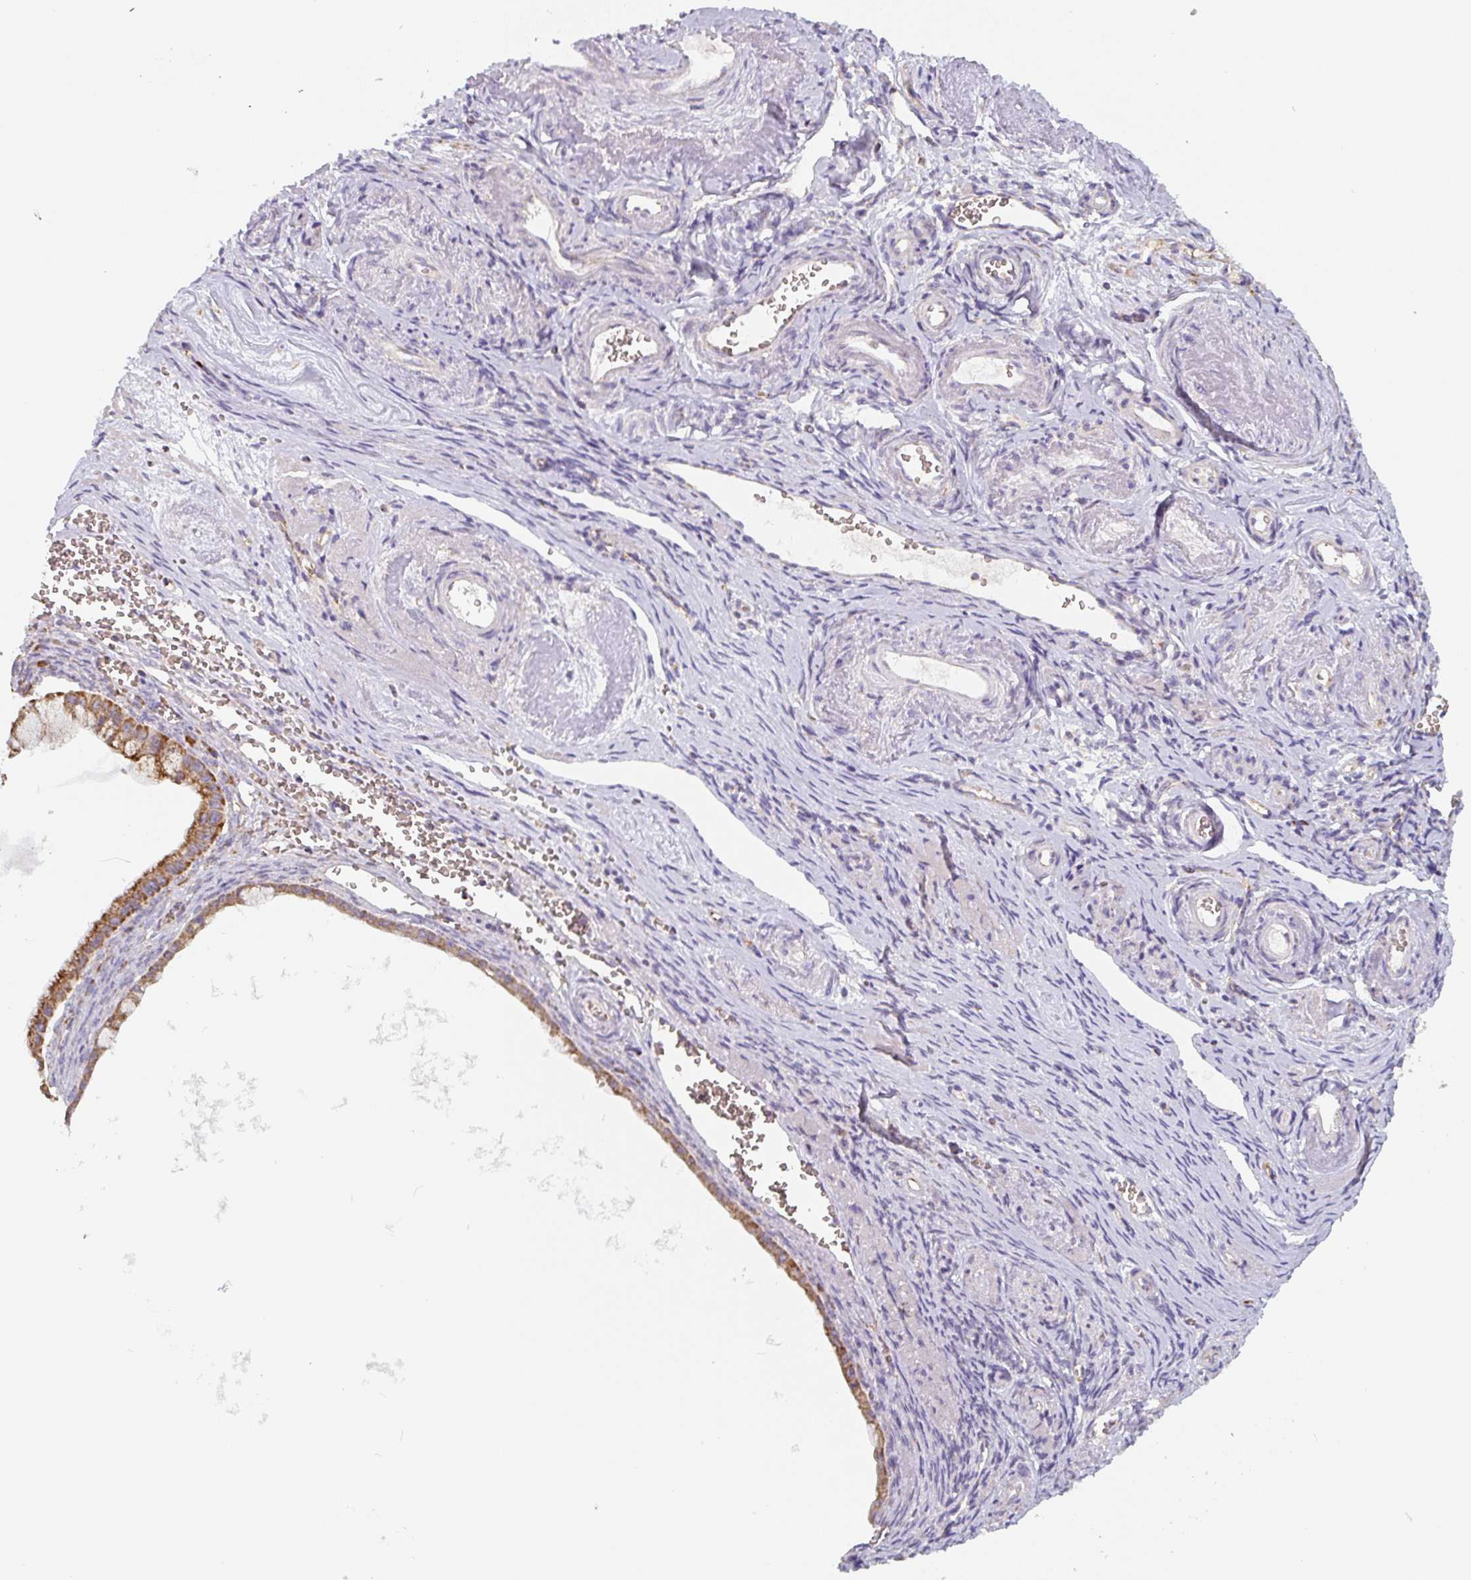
{"staining": {"intensity": "moderate", "quantity": ">75%", "location": "cytoplasmic/membranous"}, "tissue": "ovarian cancer", "cell_type": "Tumor cells", "image_type": "cancer", "snomed": [{"axis": "morphology", "description": "Cystadenocarcinoma, mucinous, NOS"}, {"axis": "topography", "description": "Ovary"}], "caption": "Human ovarian cancer (mucinous cystadenocarcinoma) stained with a protein marker displays moderate staining in tumor cells.", "gene": "MT-CO2", "patient": {"sex": "female", "age": 59}}